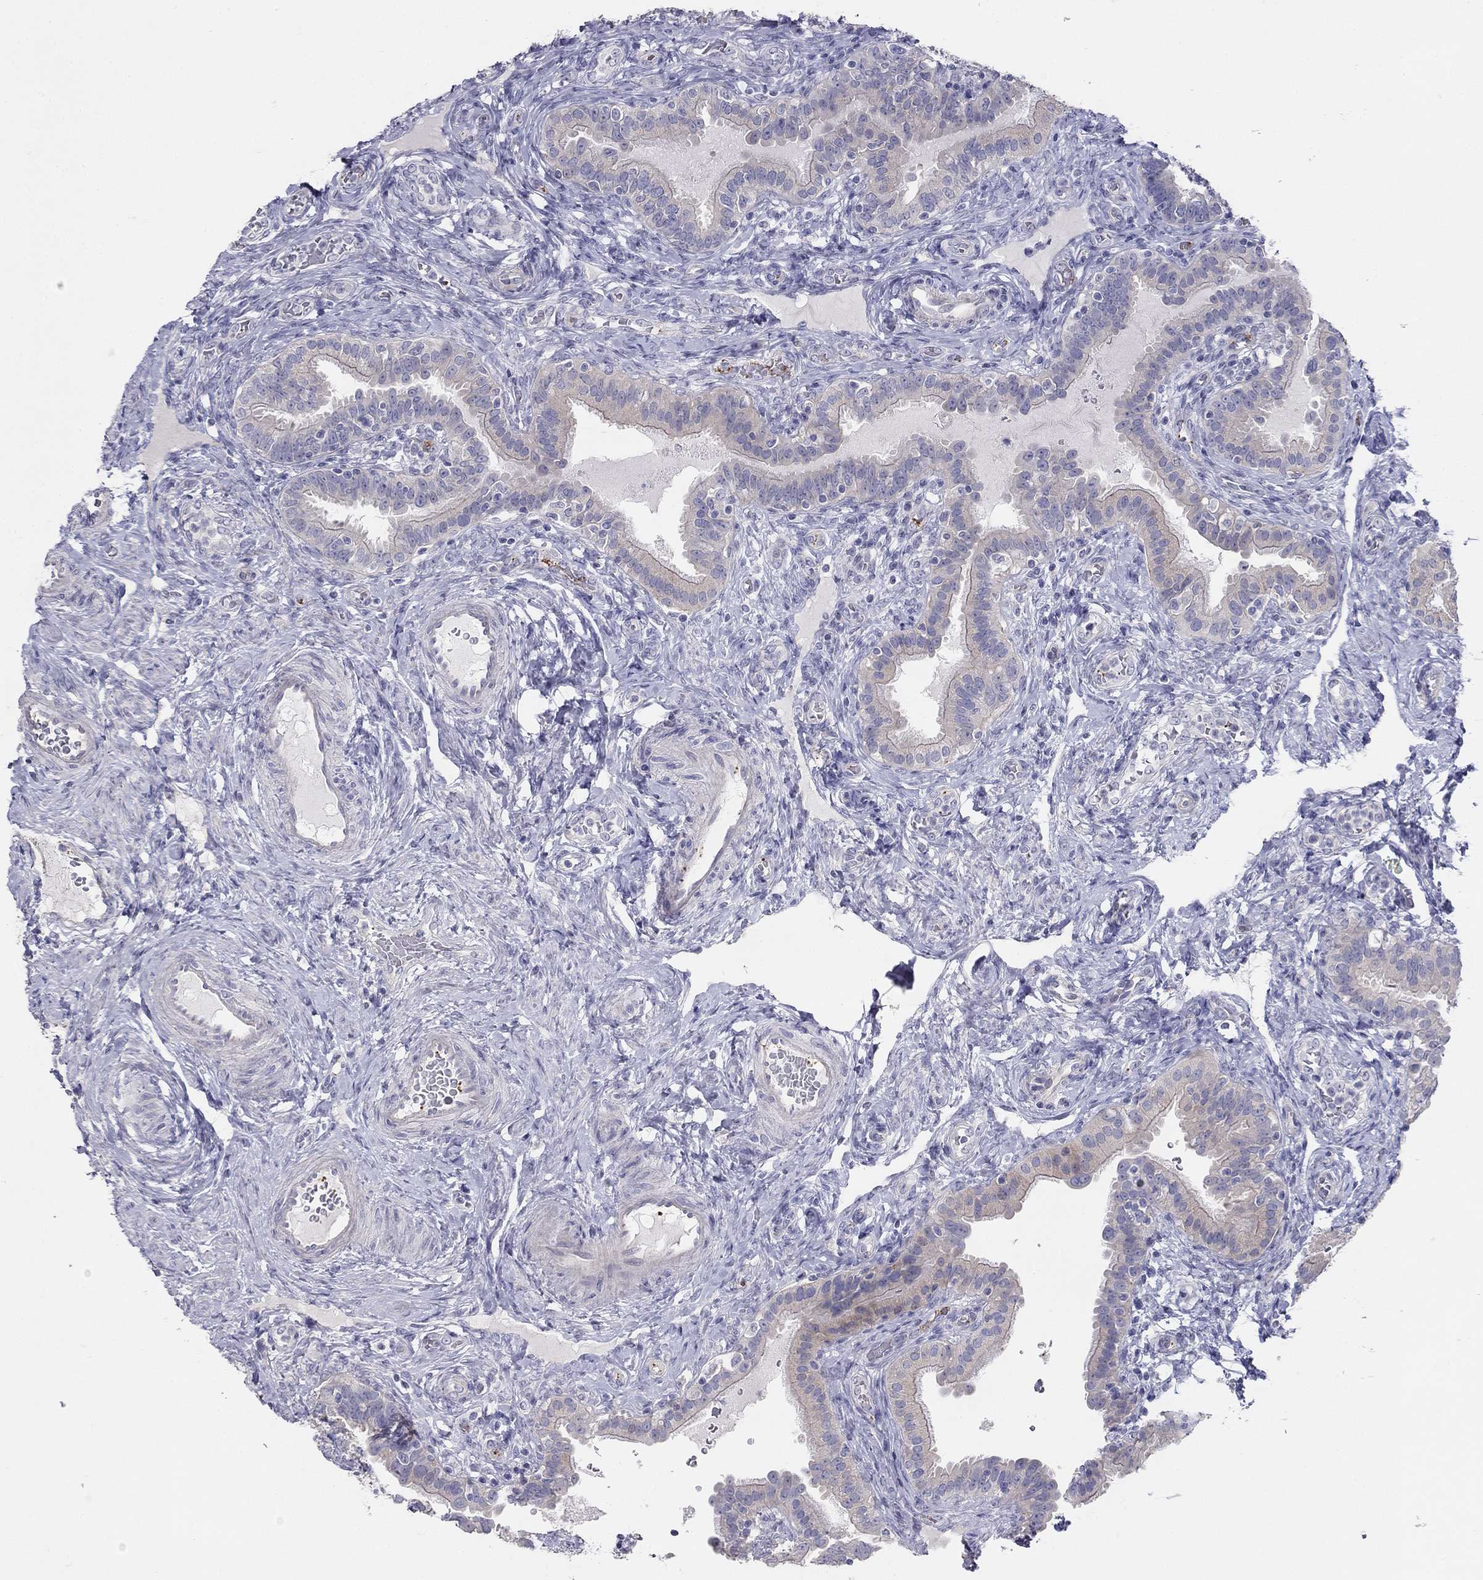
{"staining": {"intensity": "negative", "quantity": "none", "location": "none"}, "tissue": "fallopian tube", "cell_type": "Glandular cells", "image_type": "normal", "snomed": [{"axis": "morphology", "description": "Normal tissue, NOS"}, {"axis": "topography", "description": "Fallopian tube"}, {"axis": "topography", "description": "Ovary"}], "caption": "Immunohistochemistry micrograph of benign fallopian tube: human fallopian tube stained with DAB reveals no significant protein staining in glandular cells.", "gene": "MGAT4C", "patient": {"sex": "female", "age": 41}}